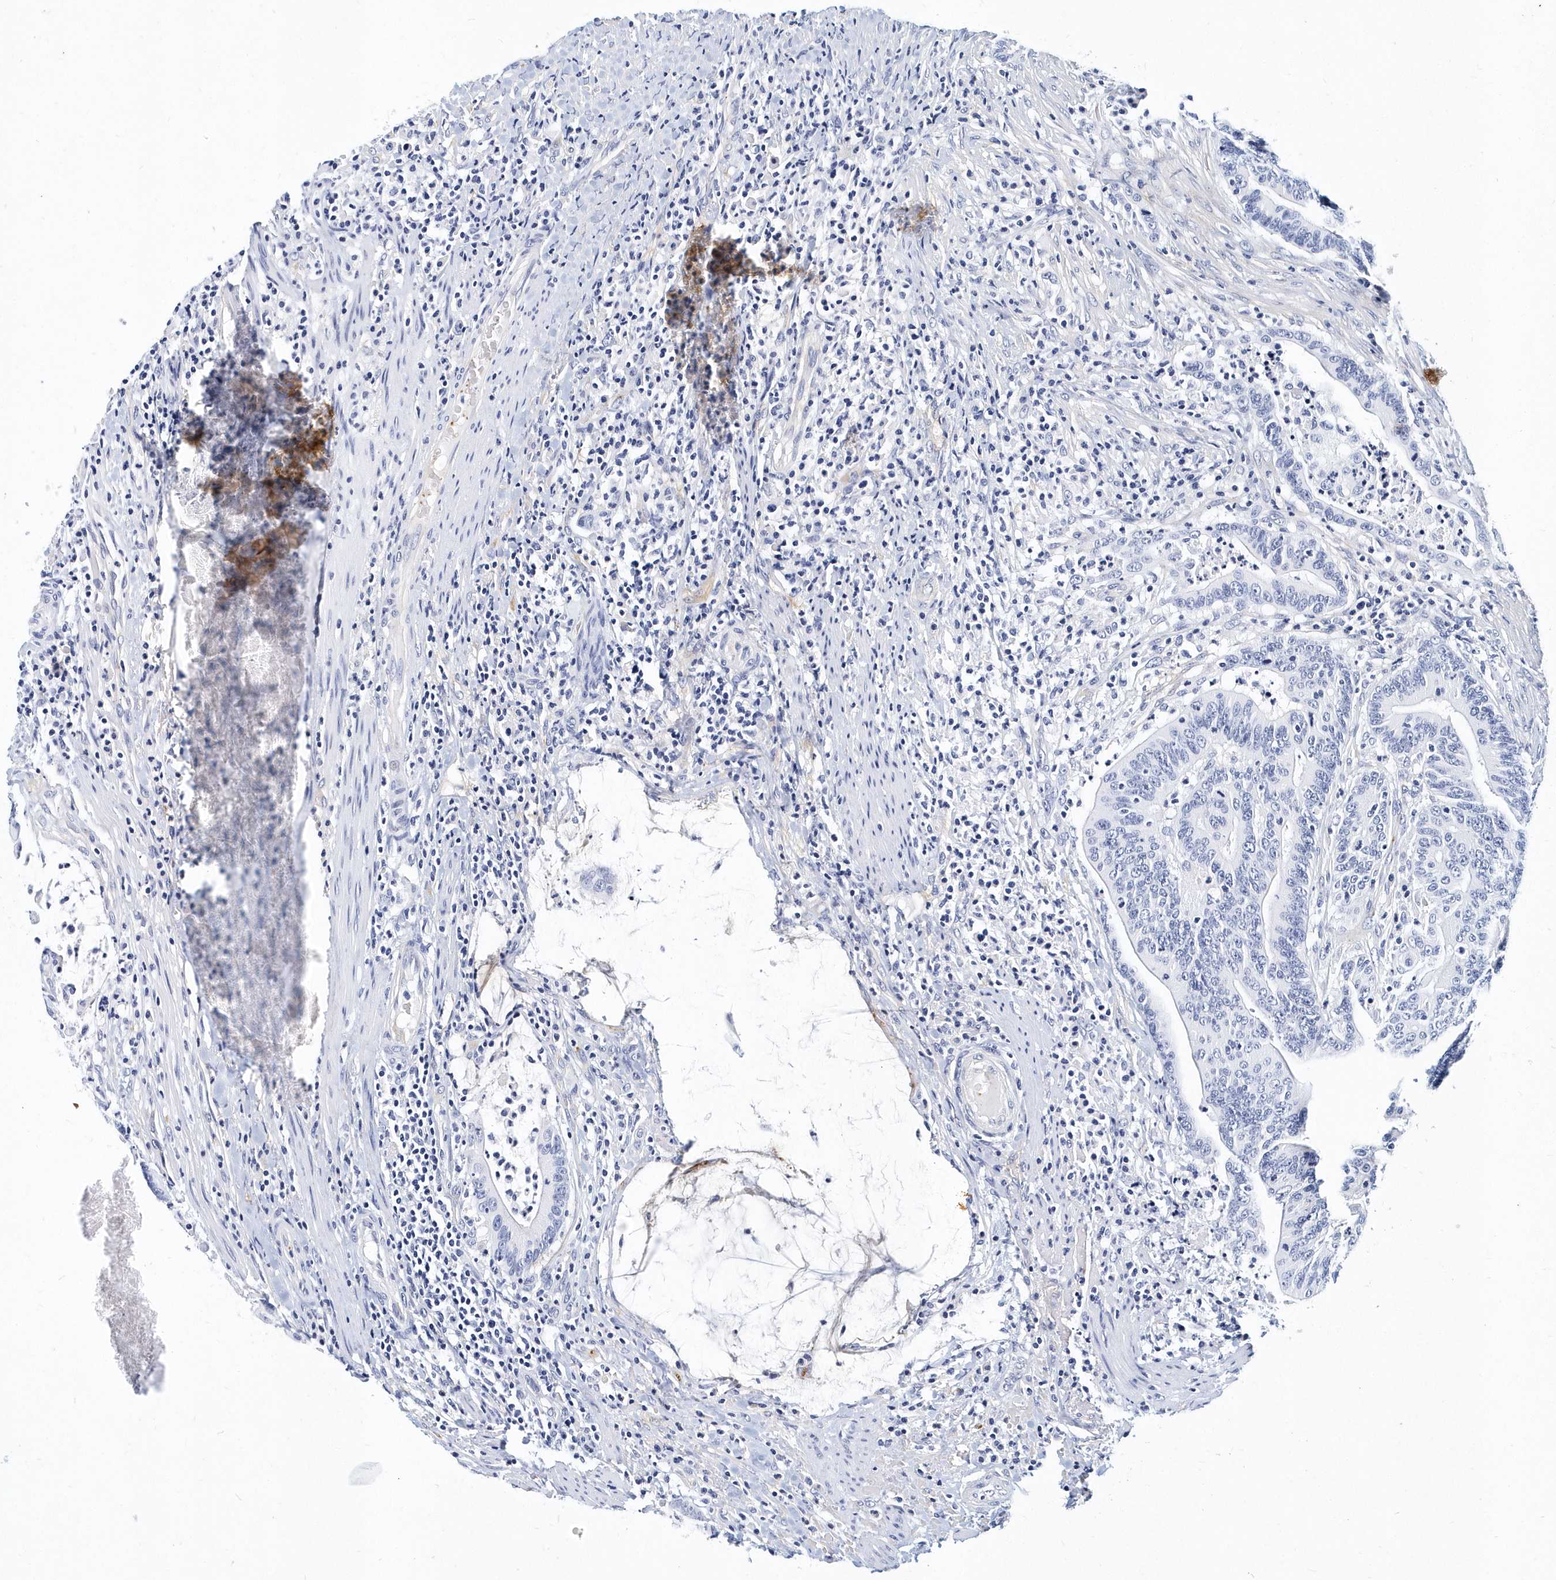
{"staining": {"intensity": "negative", "quantity": "none", "location": "none"}, "tissue": "colorectal cancer", "cell_type": "Tumor cells", "image_type": "cancer", "snomed": [{"axis": "morphology", "description": "Adenocarcinoma, NOS"}, {"axis": "topography", "description": "Colon"}], "caption": "High power microscopy photomicrograph of an immunohistochemistry (IHC) micrograph of colorectal adenocarcinoma, revealing no significant staining in tumor cells.", "gene": "ITGA2B", "patient": {"sex": "female", "age": 66}}